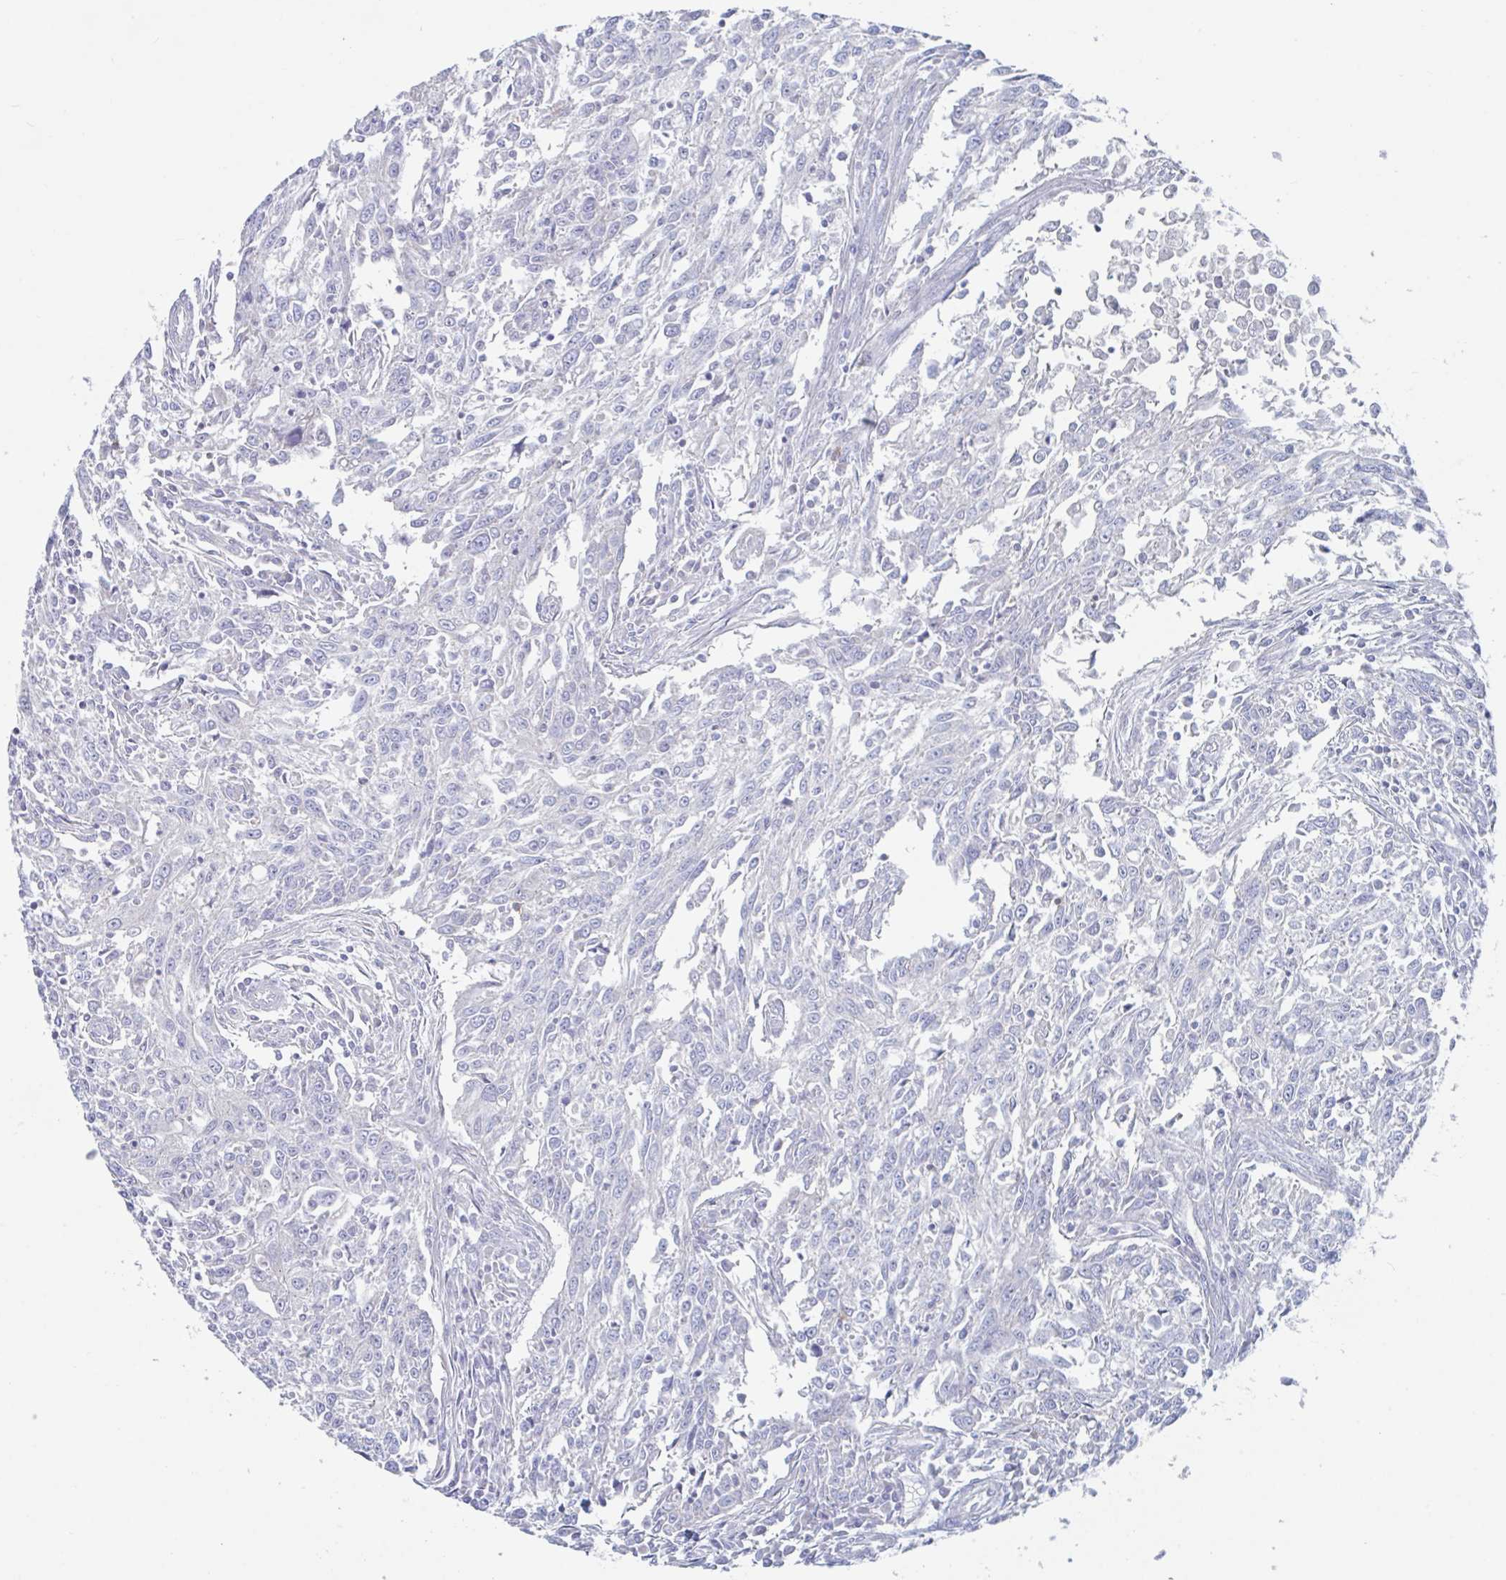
{"staining": {"intensity": "negative", "quantity": "none", "location": "none"}, "tissue": "breast cancer", "cell_type": "Tumor cells", "image_type": "cancer", "snomed": [{"axis": "morphology", "description": "Duct carcinoma"}, {"axis": "topography", "description": "Breast"}], "caption": "High magnification brightfield microscopy of breast intraductal carcinoma stained with DAB (3,3'-diaminobenzidine) (brown) and counterstained with hematoxylin (blue): tumor cells show no significant positivity.", "gene": "MRPL53", "patient": {"sex": "female", "age": 50}}